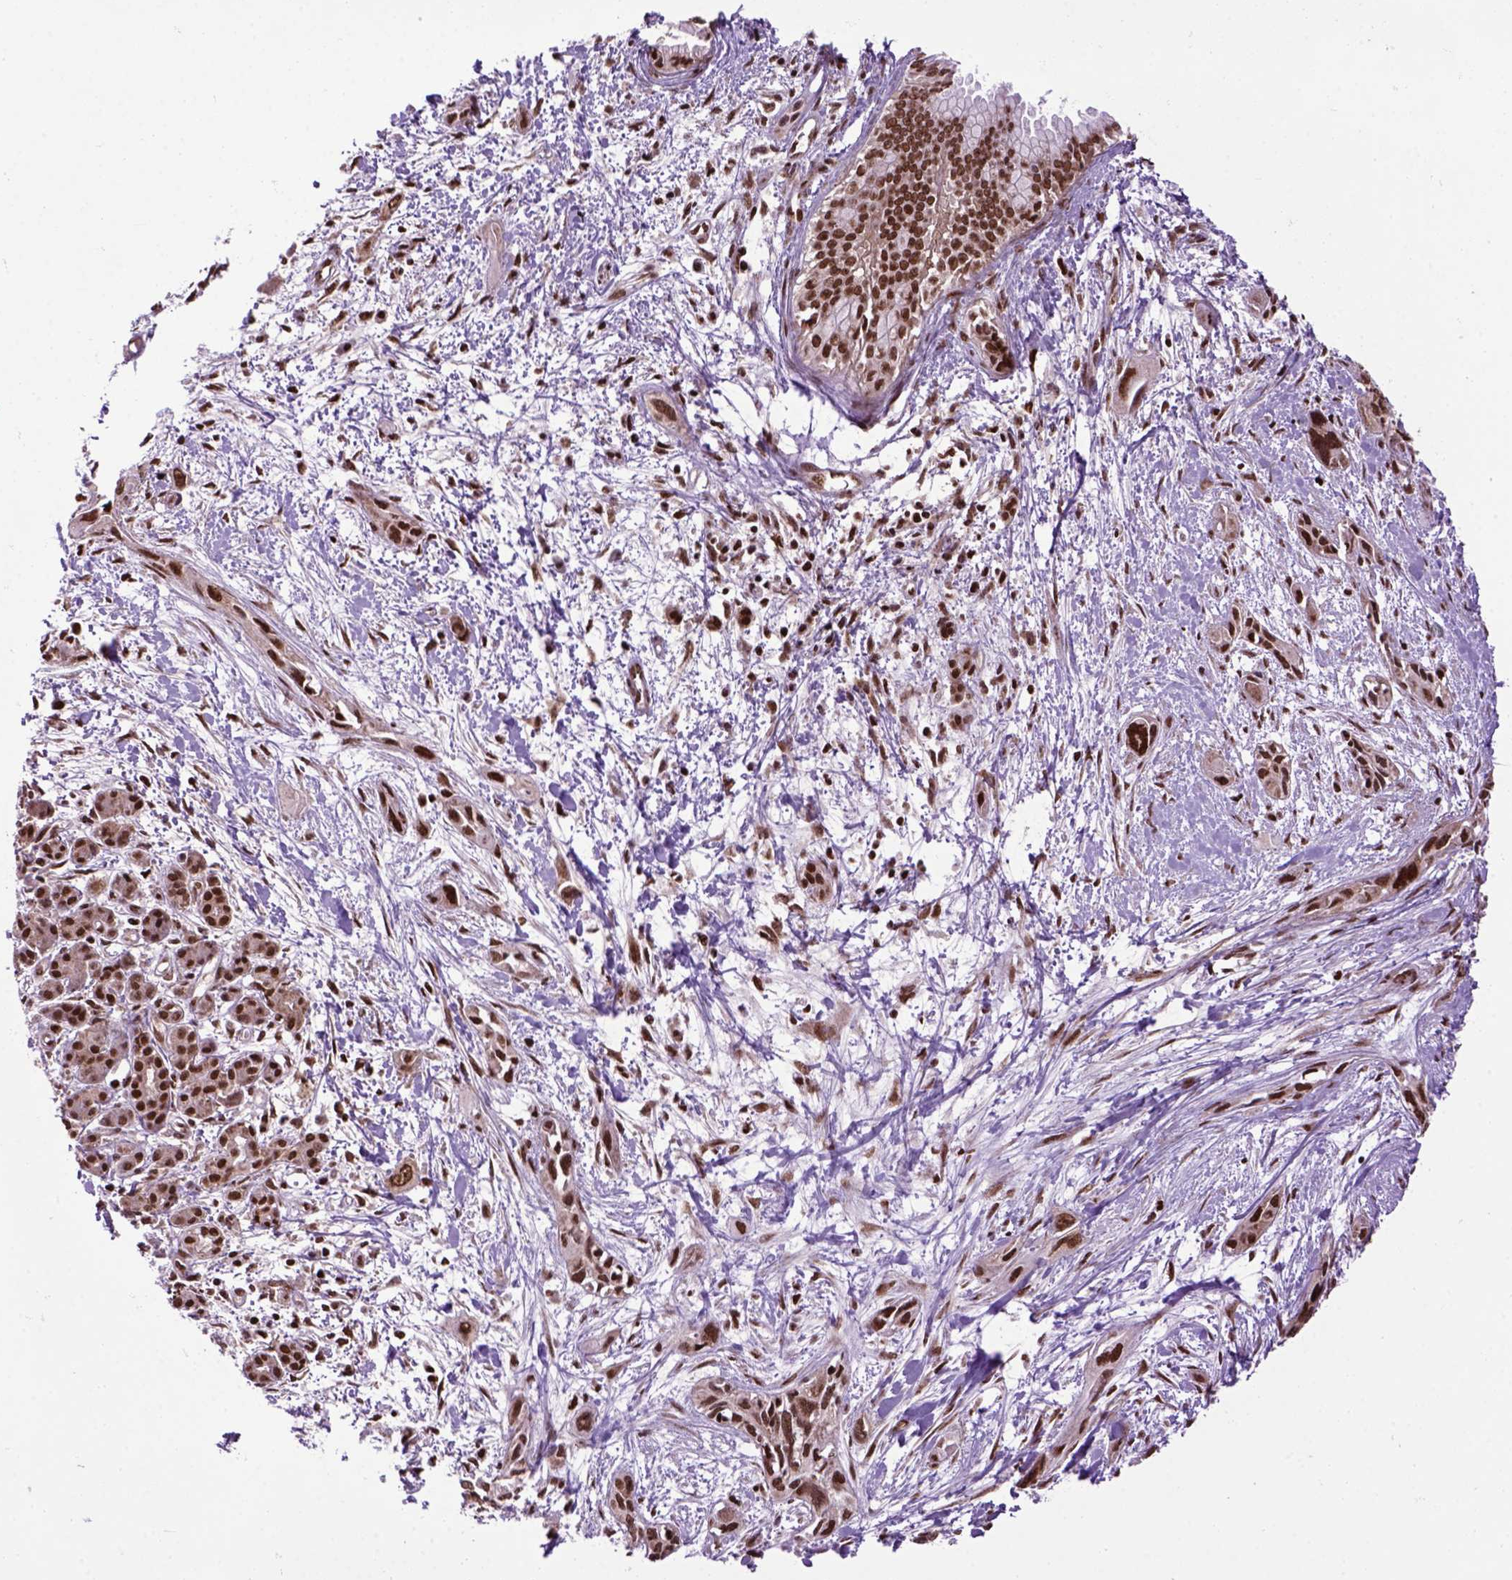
{"staining": {"intensity": "strong", "quantity": ">75%", "location": "nuclear"}, "tissue": "pancreatic cancer", "cell_type": "Tumor cells", "image_type": "cancer", "snomed": [{"axis": "morphology", "description": "Adenocarcinoma, NOS"}, {"axis": "topography", "description": "Pancreas"}], "caption": "An immunohistochemistry photomicrograph of tumor tissue is shown. Protein staining in brown shows strong nuclear positivity in pancreatic cancer within tumor cells. (Brightfield microscopy of DAB IHC at high magnification).", "gene": "CELF1", "patient": {"sex": "female", "age": 55}}